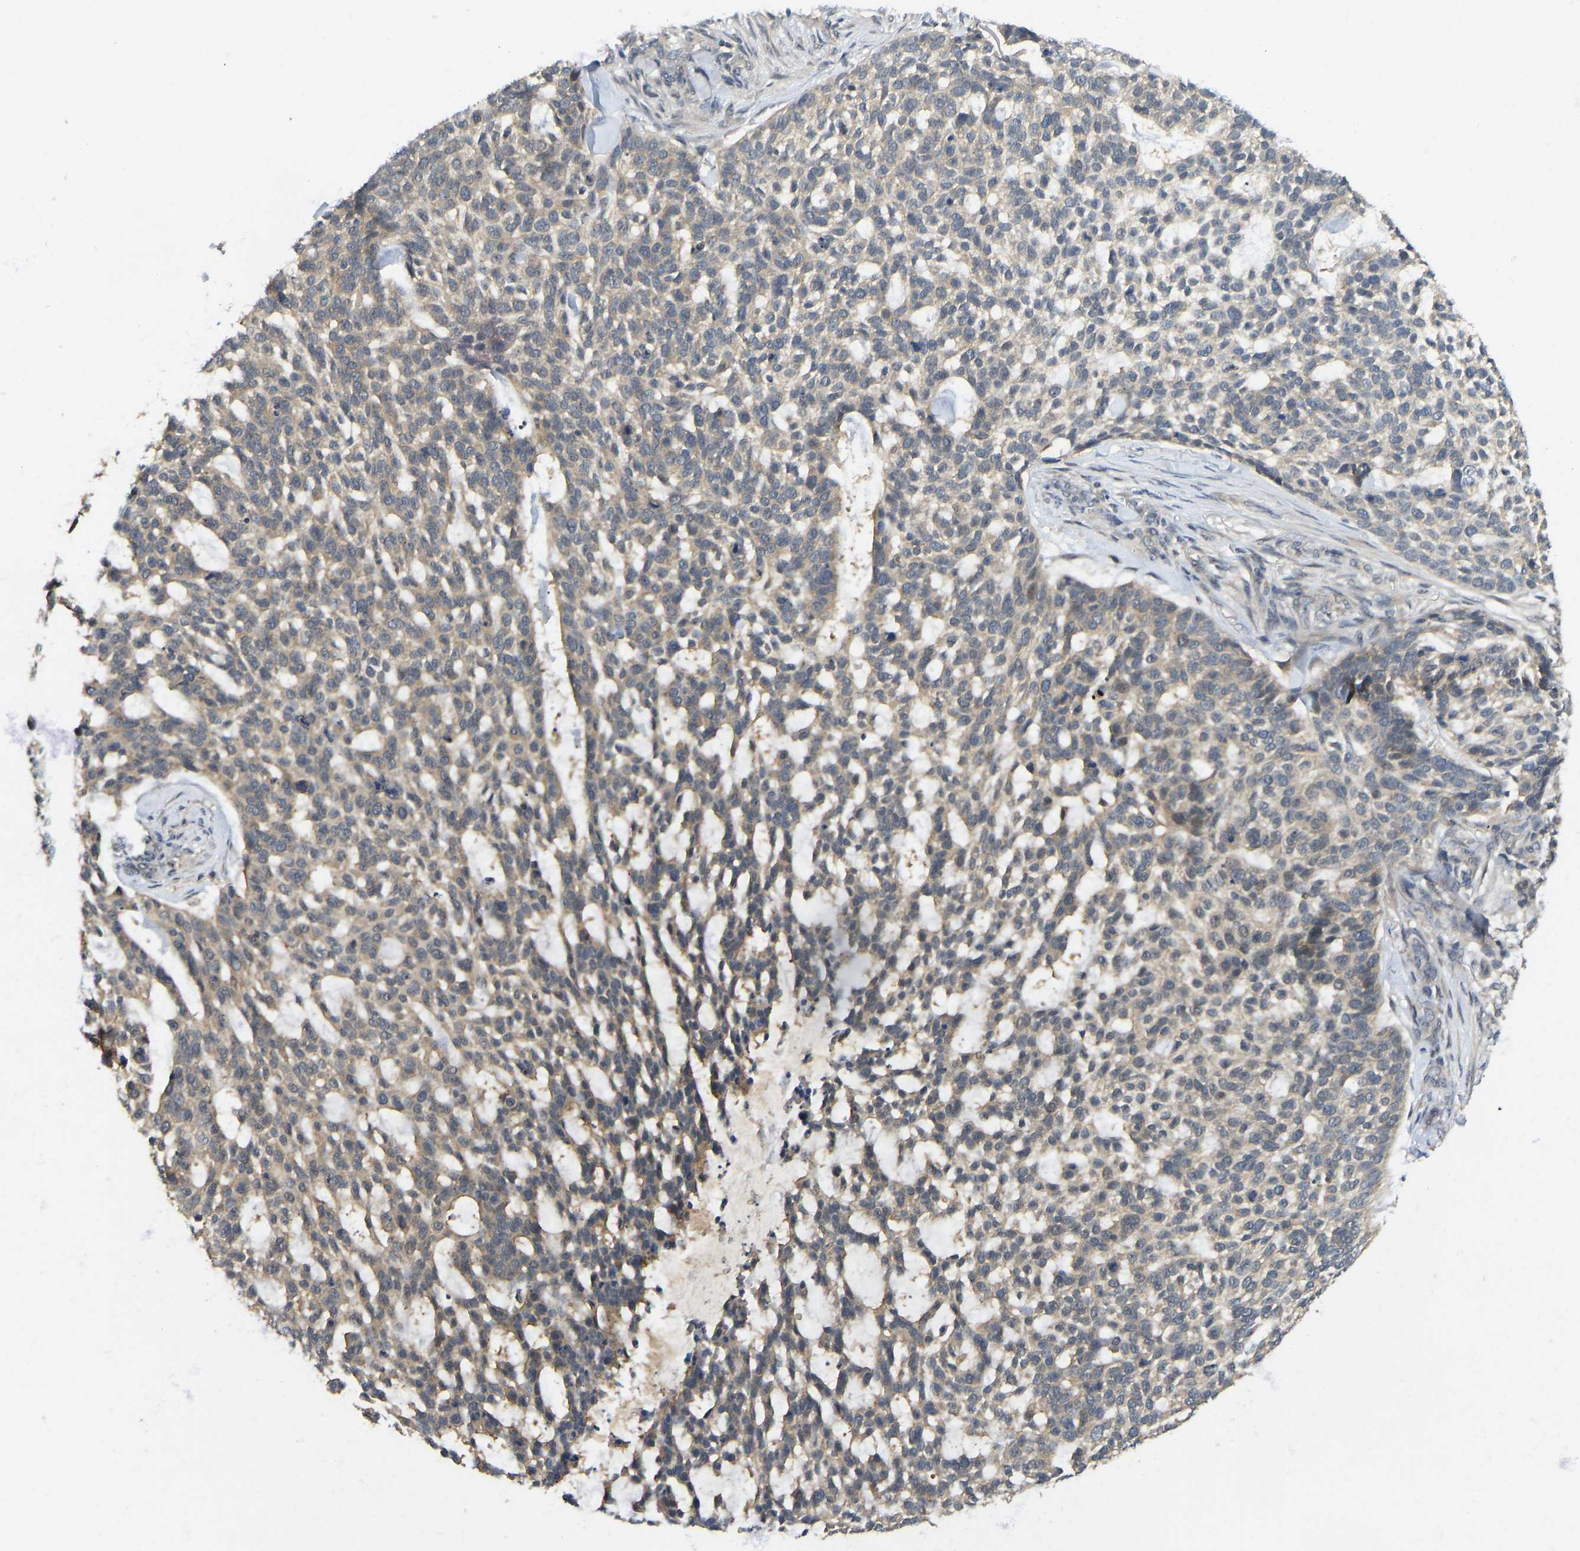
{"staining": {"intensity": "weak", "quantity": ">75%", "location": "cytoplasmic/membranous"}, "tissue": "skin cancer", "cell_type": "Tumor cells", "image_type": "cancer", "snomed": [{"axis": "morphology", "description": "Basal cell carcinoma"}, {"axis": "topography", "description": "Skin"}], "caption": "A brown stain highlights weak cytoplasmic/membranous expression of a protein in human skin basal cell carcinoma tumor cells. The staining was performed using DAB to visualize the protein expression in brown, while the nuclei were stained in blue with hematoxylin (Magnification: 20x).", "gene": "NDRG3", "patient": {"sex": "female", "age": 64}}